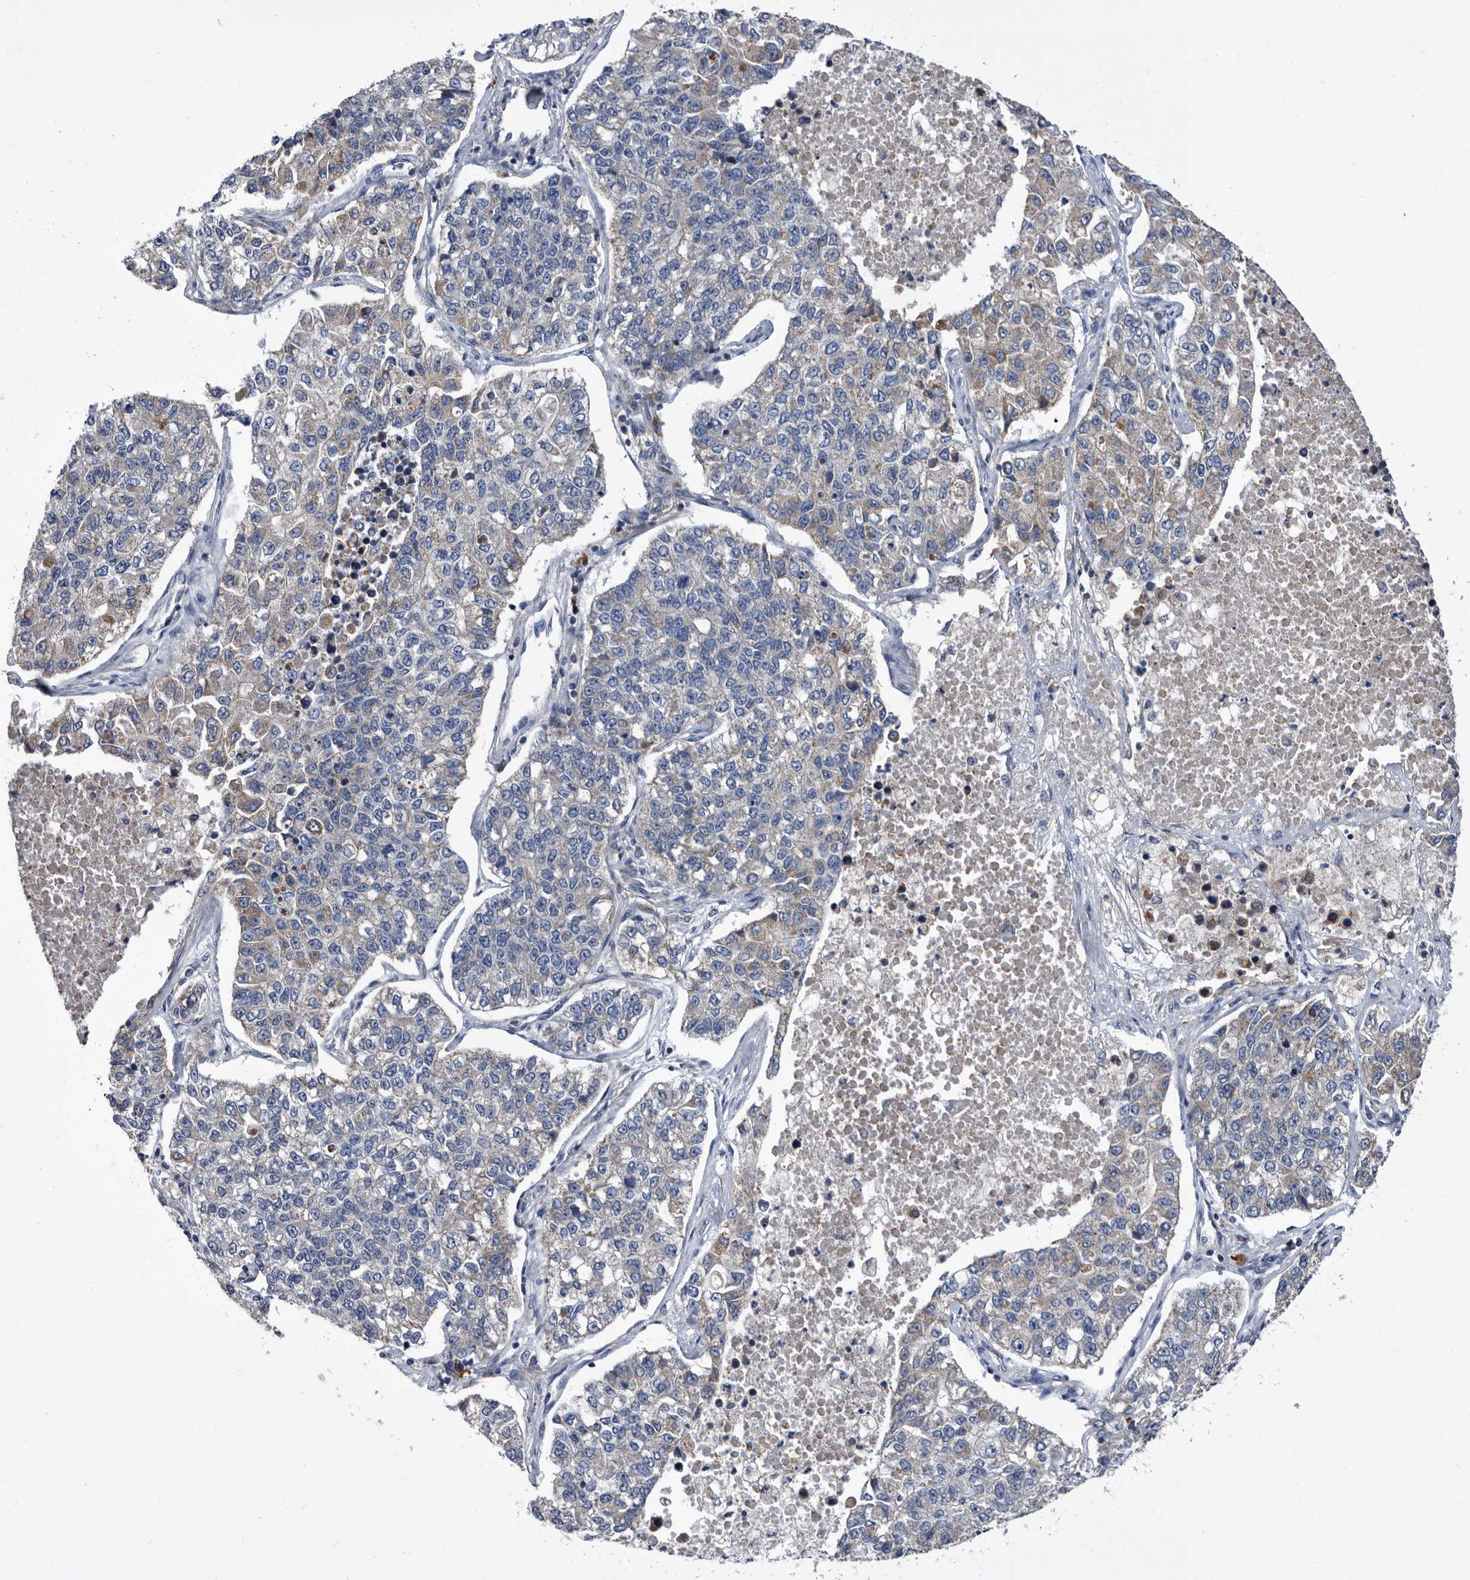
{"staining": {"intensity": "negative", "quantity": "none", "location": "none"}, "tissue": "lung cancer", "cell_type": "Tumor cells", "image_type": "cancer", "snomed": [{"axis": "morphology", "description": "Adenocarcinoma, NOS"}, {"axis": "topography", "description": "Lung"}], "caption": "Immunohistochemistry (IHC) histopathology image of lung cancer stained for a protein (brown), which exhibits no staining in tumor cells. (DAB (3,3'-diaminobenzidine) IHC with hematoxylin counter stain).", "gene": "DTNBP1", "patient": {"sex": "male", "age": 49}}